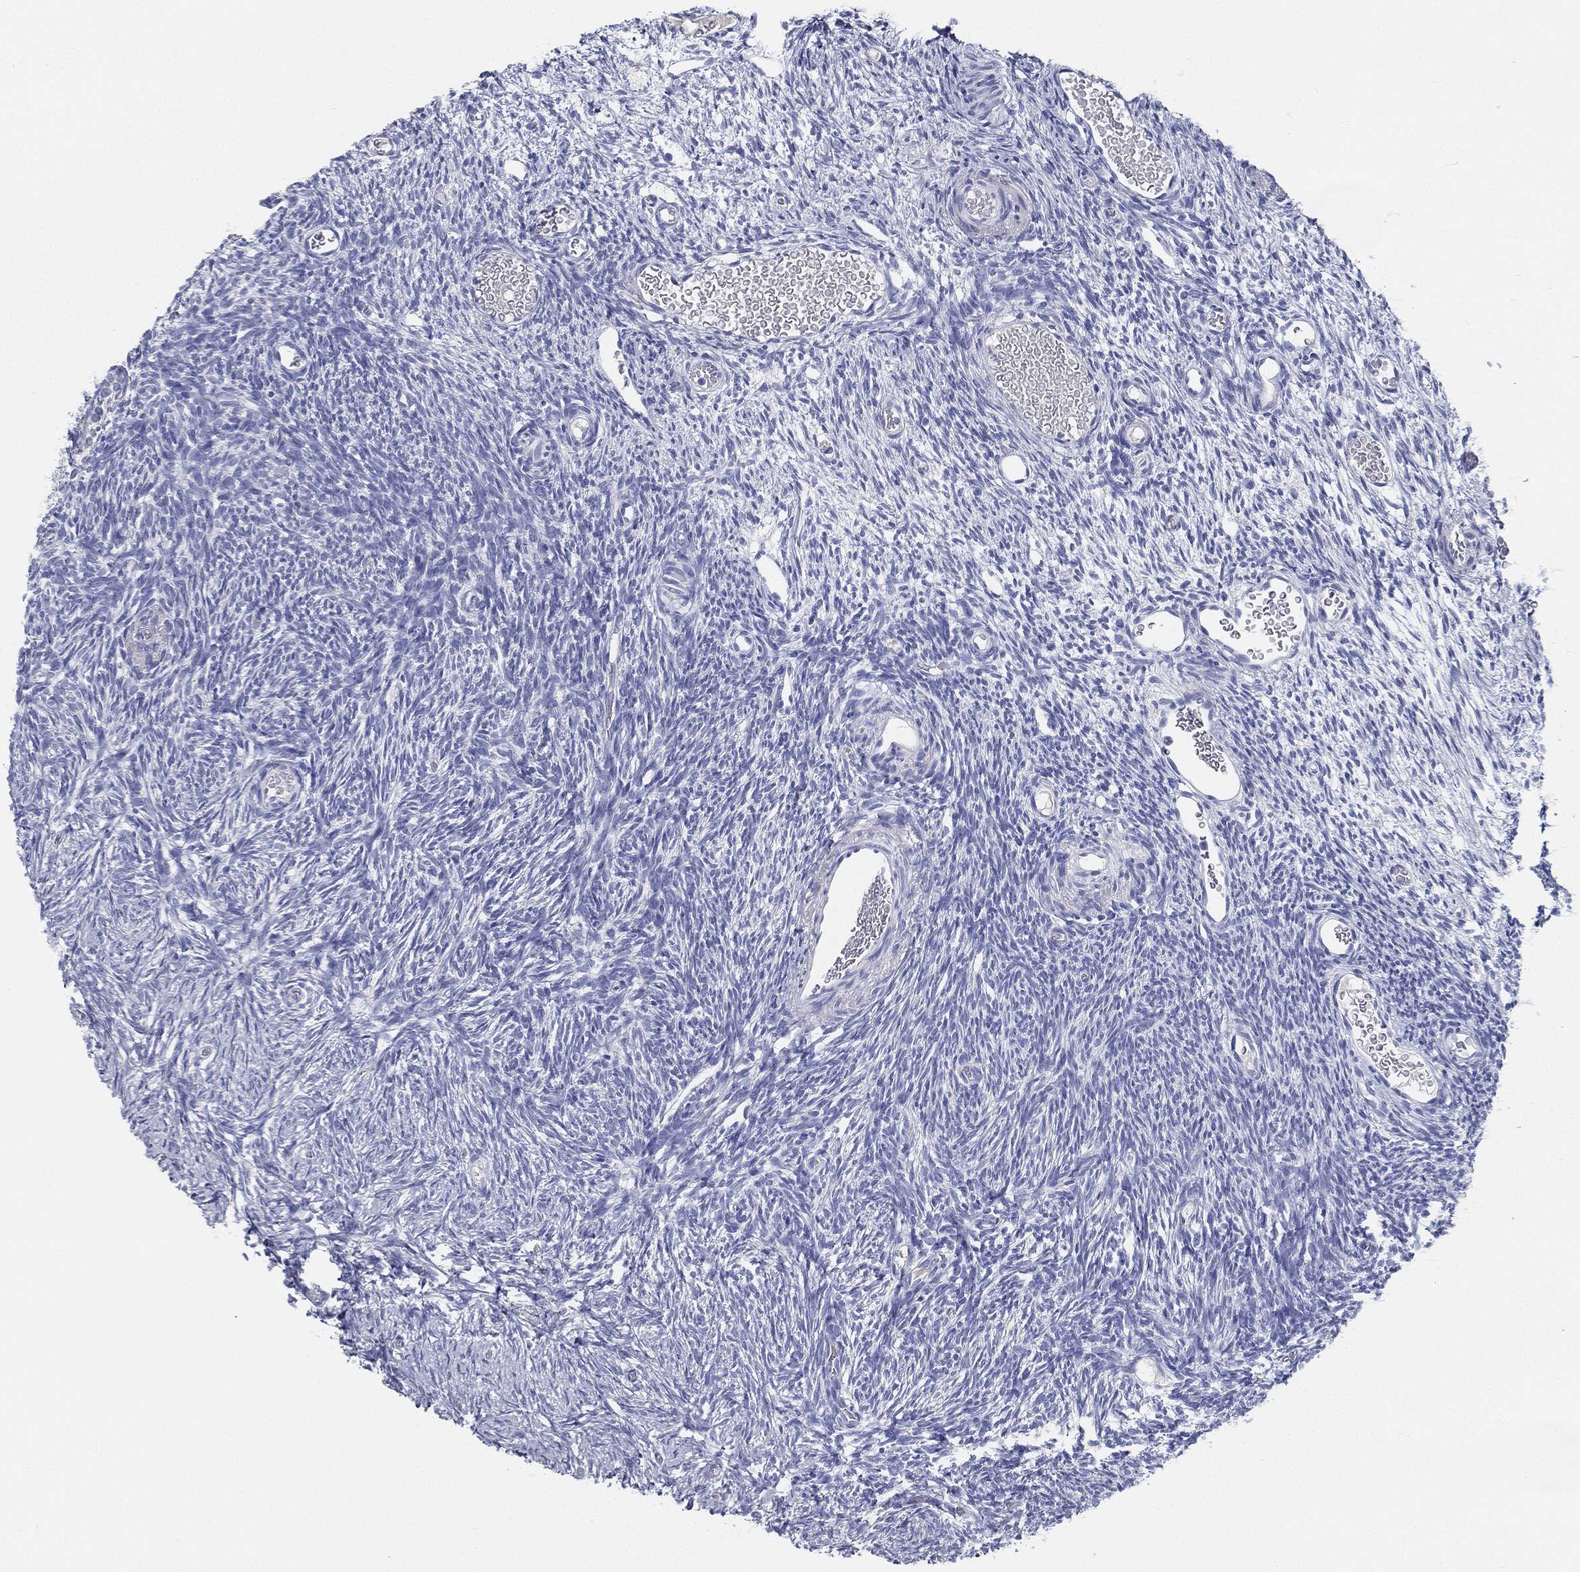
{"staining": {"intensity": "negative", "quantity": "none", "location": "none"}, "tissue": "ovary", "cell_type": "Follicle cells", "image_type": "normal", "snomed": [{"axis": "morphology", "description": "Normal tissue, NOS"}, {"axis": "topography", "description": "Ovary"}], "caption": "Immunohistochemical staining of benign human ovary exhibits no significant staining in follicle cells.", "gene": "STS", "patient": {"sex": "female", "age": 39}}